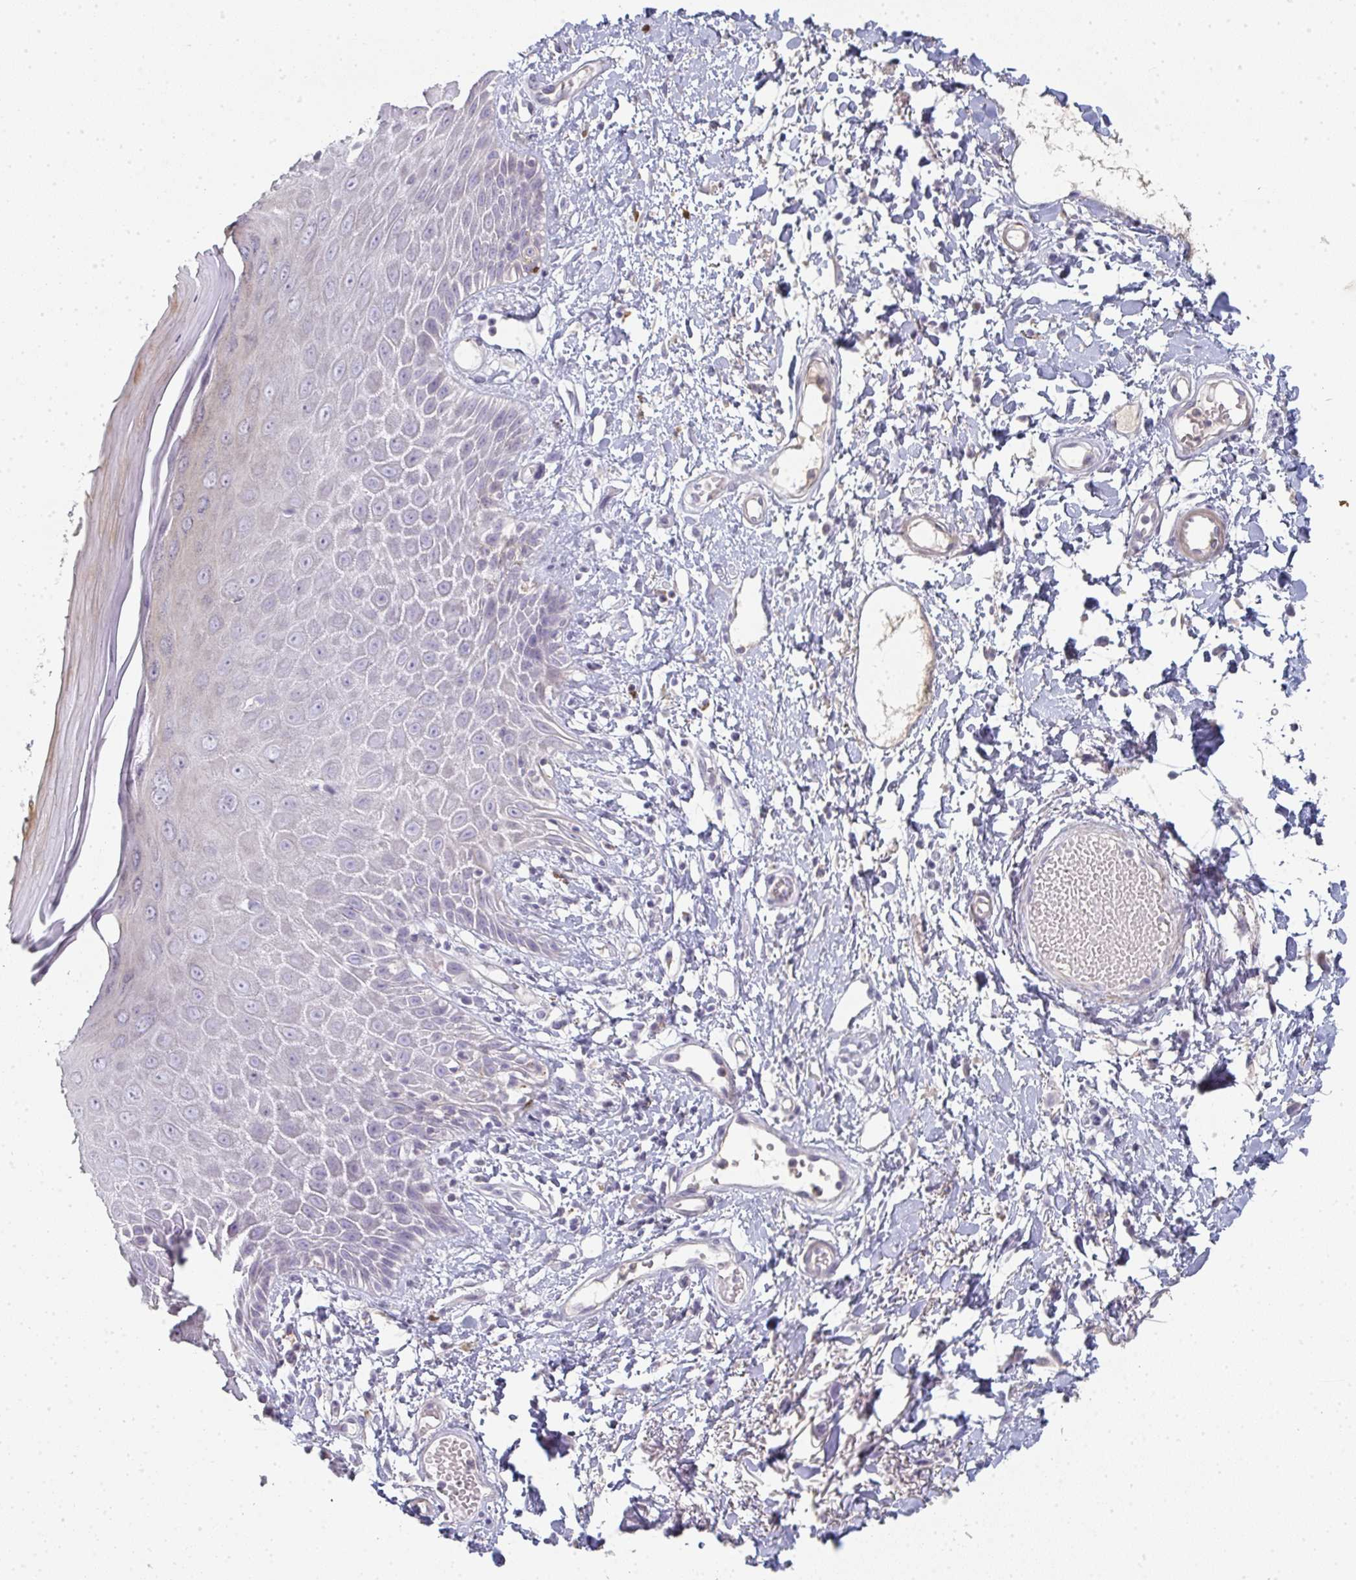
{"staining": {"intensity": "negative", "quantity": "none", "location": "none"}, "tissue": "skin", "cell_type": "Epidermal cells", "image_type": "normal", "snomed": [{"axis": "morphology", "description": "Normal tissue, NOS"}, {"axis": "topography", "description": "Anal"}, {"axis": "topography", "description": "Peripheral nerve tissue"}], "caption": "This is a image of IHC staining of benign skin, which shows no staining in epidermal cells. (Stains: DAB immunohistochemistry with hematoxylin counter stain, Microscopy: brightfield microscopy at high magnification).", "gene": "A1CF", "patient": {"sex": "male", "age": 78}}